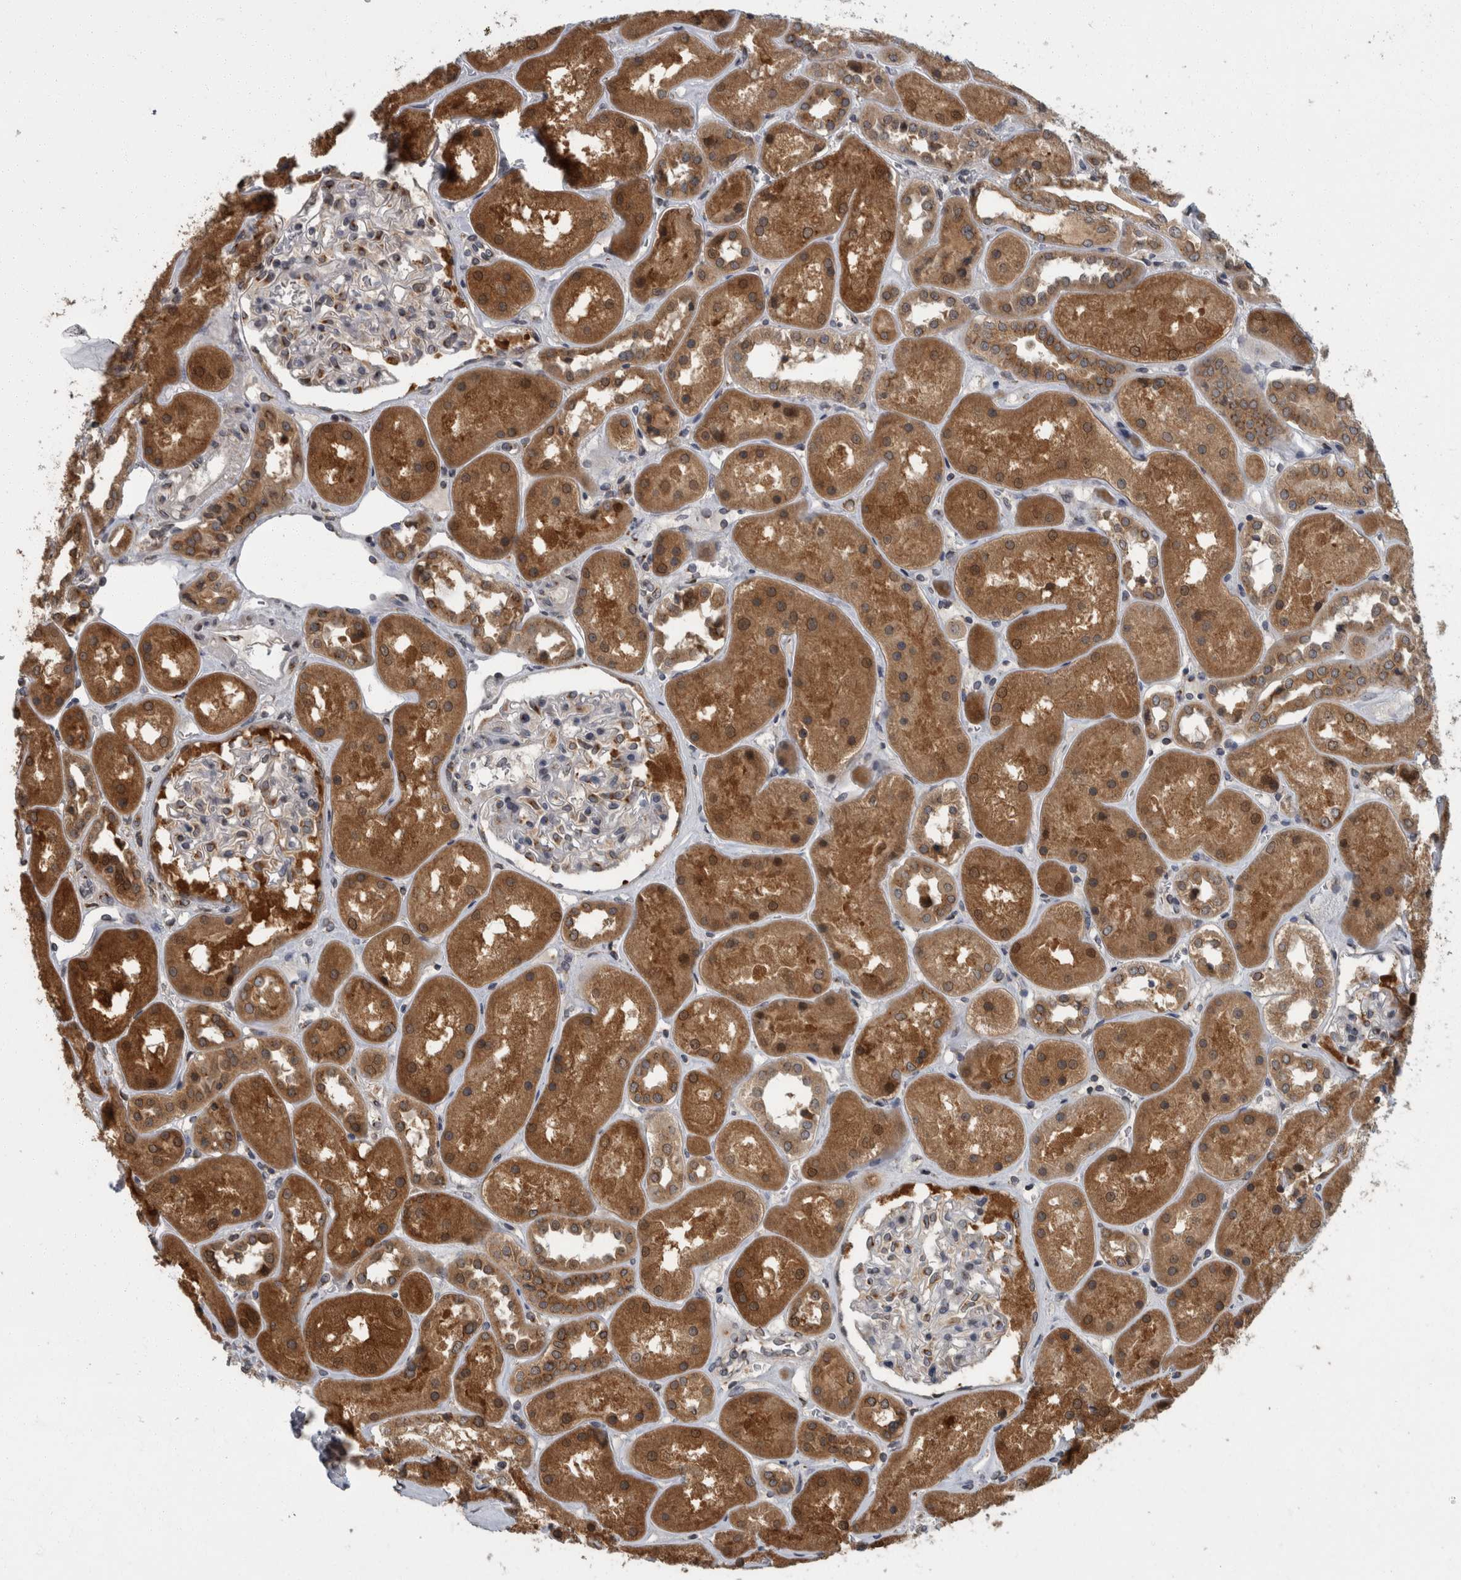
{"staining": {"intensity": "moderate", "quantity": "25%-75%", "location": "cytoplasmic/membranous"}, "tissue": "kidney", "cell_type": "Cells in glomeruli", "image_type": "normal", "snomed": [{"axis": "morphology", "description": "Normal tissue, NOS"}, {"axis": "topography", "description": "Kidney"}], "caption": "Immunohistochemistry (IHC) image of benign kidney stained for a protein (brown), which shows medium levels of moderate cytoplasmic/membranous positivity in approximately 25%-75% of cells in glomeruli.", "gene": "LMAN2L", "patient": {"sex": "male", "age": 70}}